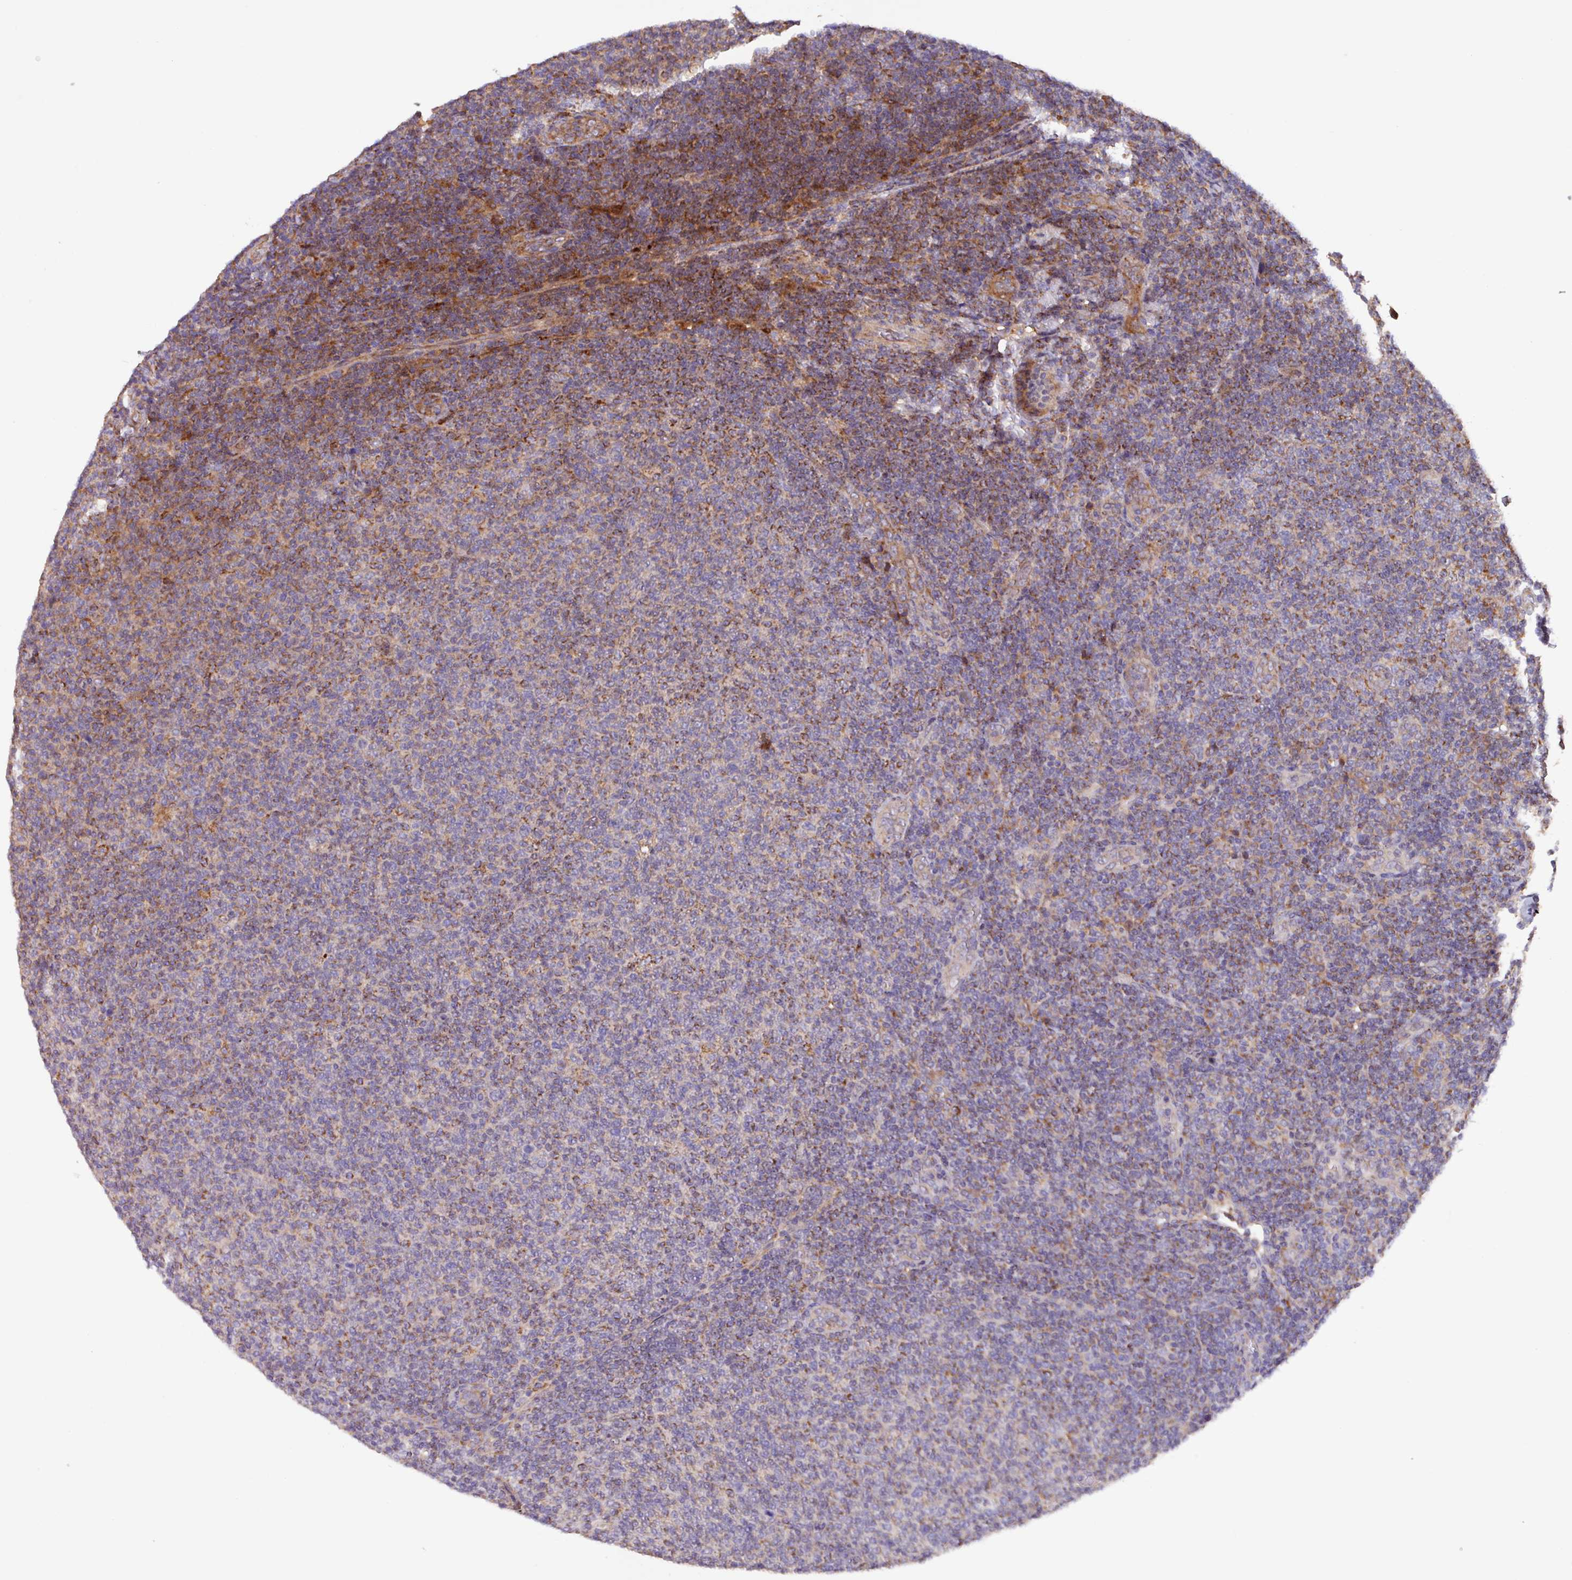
{"staining": {"intensity": "moderate", "quantity": "25%-75%", "location": "cytoplasmic/membranous"}, "tissue": "lymphoma", "cell_type": "Tumor cells", "image_type": "cancer", "snomed": [{"axis": "morphology", "description": "Malignant lymphoma, non-Hodgkin's type, Low grade"}, {"axis": "topography", "description": "Lymph node"}], "caption": "Protein expression analysis of human malignant lymphoma, non-Hodgkin's type (low-grade) reveals moderate cytoplasmic/membranous positivity in approximately 25%-75% of tumor cells.", "gene": "PTPRQ", "patient": {"sex": "male", "age": 66}}